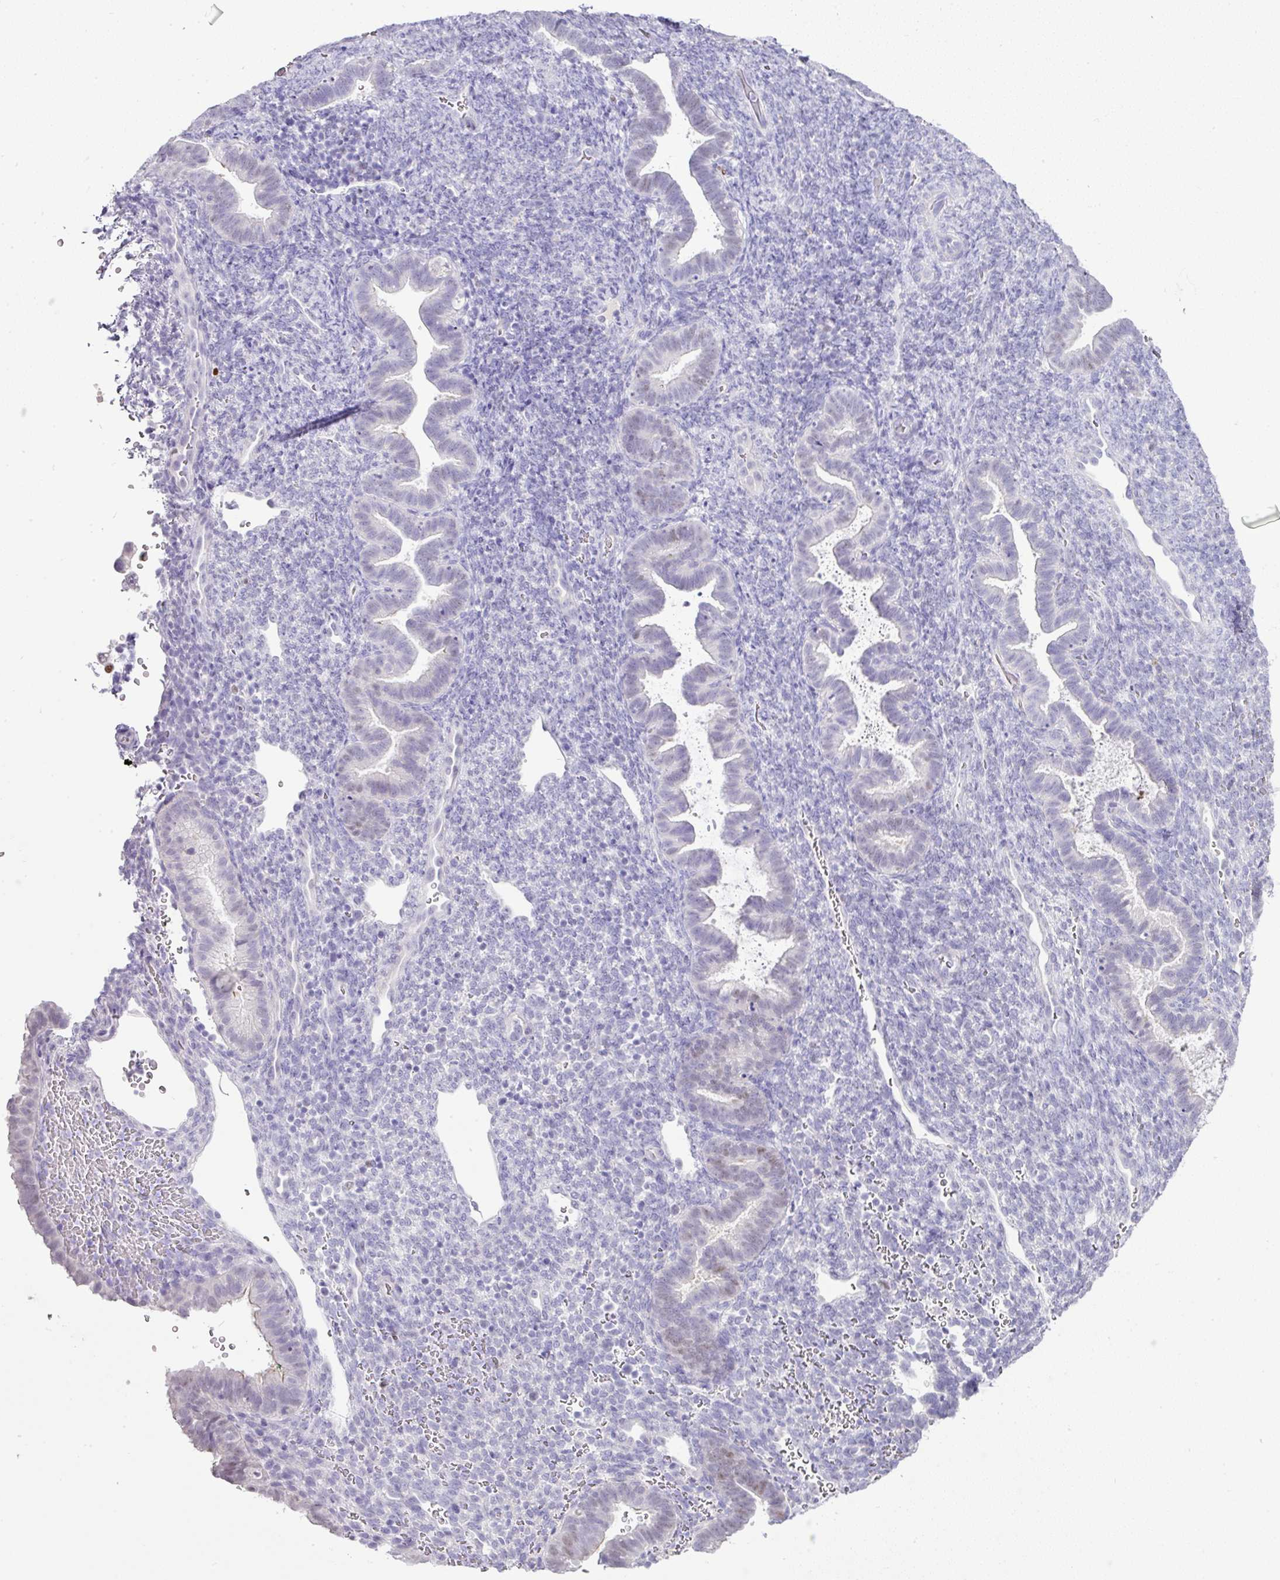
{"staining": {"intensity": "negative", "quantity": "none", "location": "none"}, "tissue": "endometrium", "cell_type": "Cells in endometrial stroma", "image_type": "normal", "snomed": [{"axis": "morphology", "description": "Normal tissue, NOS"}, {"axis": "topography", "description": "Endometrium"}], "caption": "This is a histopathology image of IHC staining of normal endometrium, which shows no positivity in cells in endometrial stroma.", "gene": "BCL11A", "patient": {"sex": "female", "age": 34}}